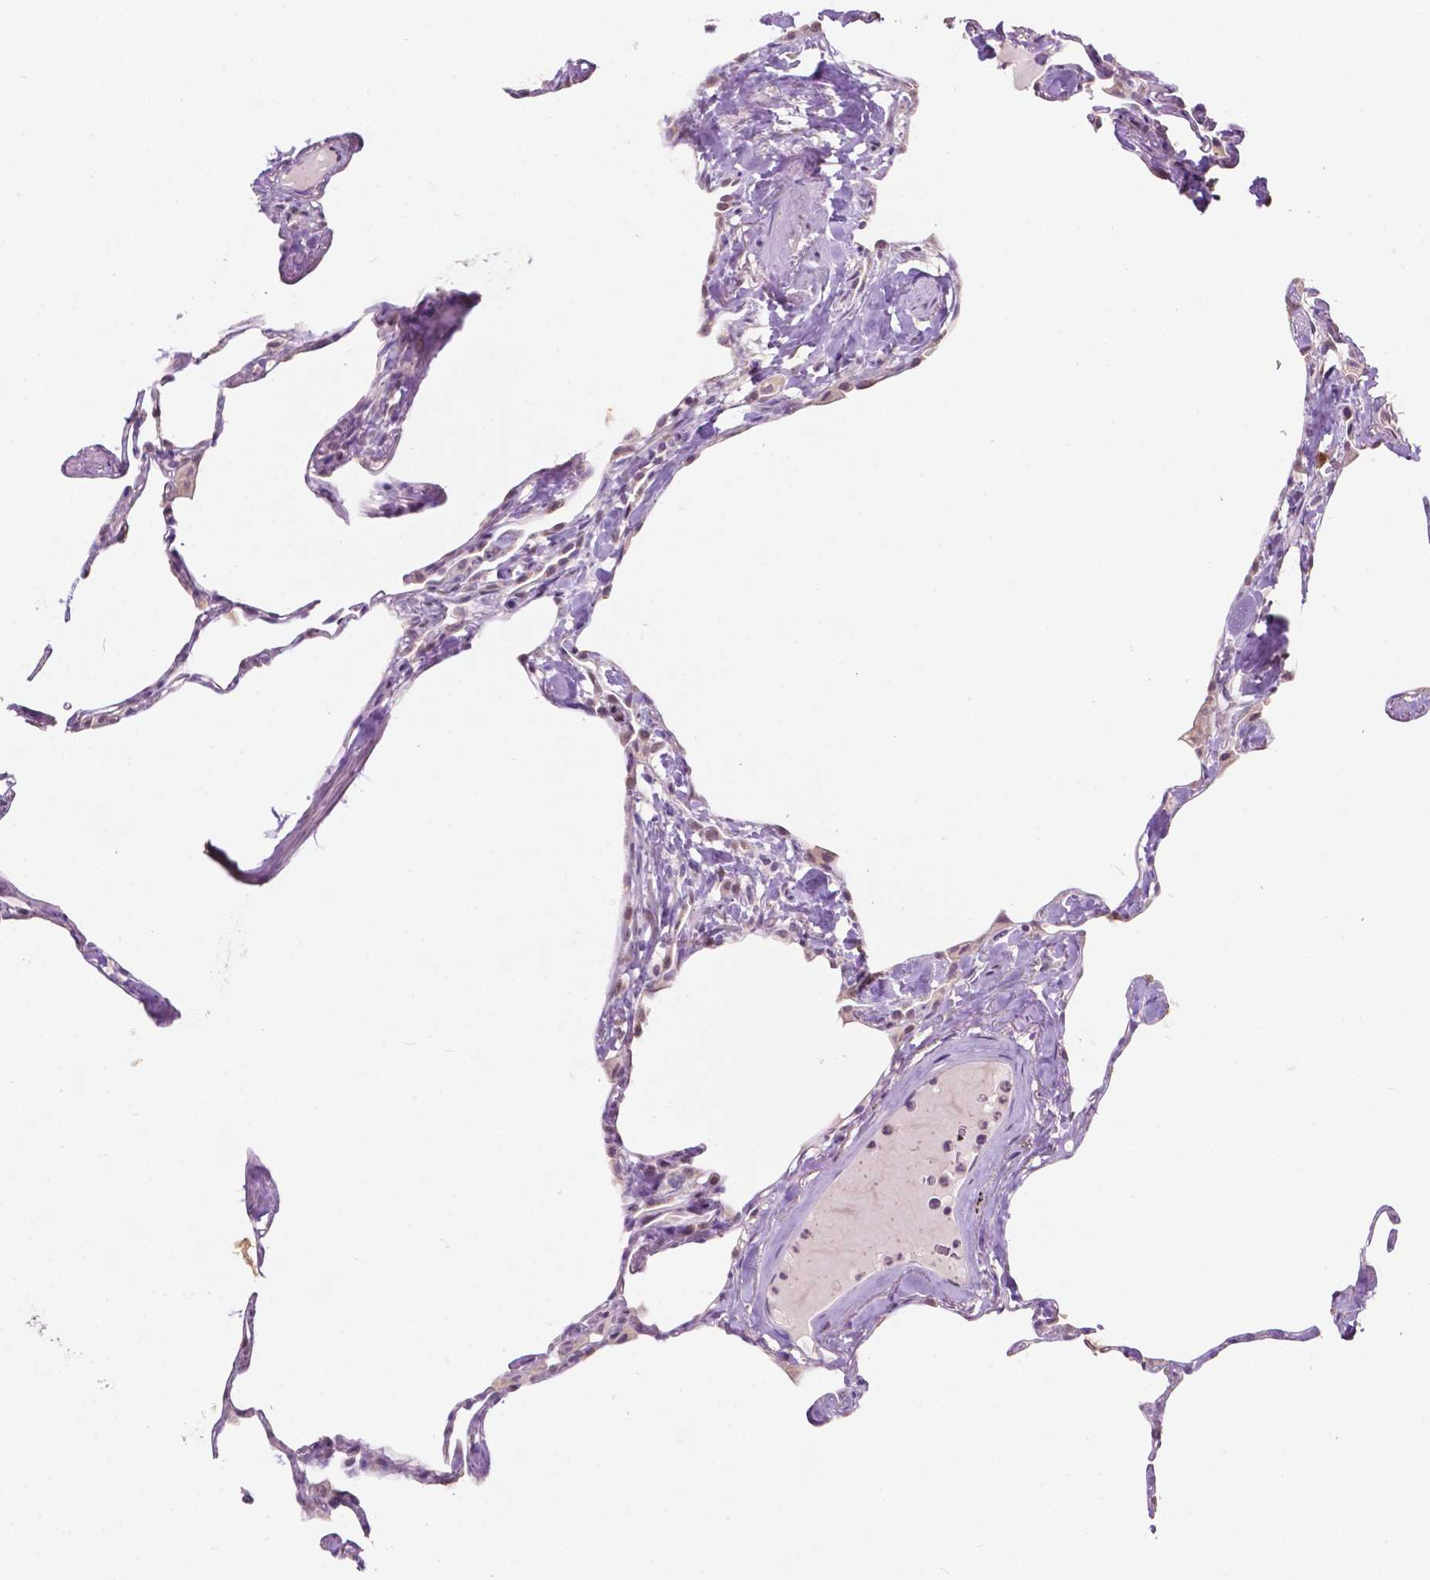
{"staining": {"intensity": "negative", "quantity": "none", "location": "none"}, "tissue": "lung", "cell_type": "Alveolar cells", "image_type": "normal", "snomed": [{"axis": "morphology", "description": "Normal tissue, NOS"}, {"axis": "topography", "description": "Lung"}], "caption": "This is an immunohistochemistry image of normal lung. There is no staining in alveolar cells.", "gene": "TM6SF2", "patient": {"sex": "male", "age": 65}}